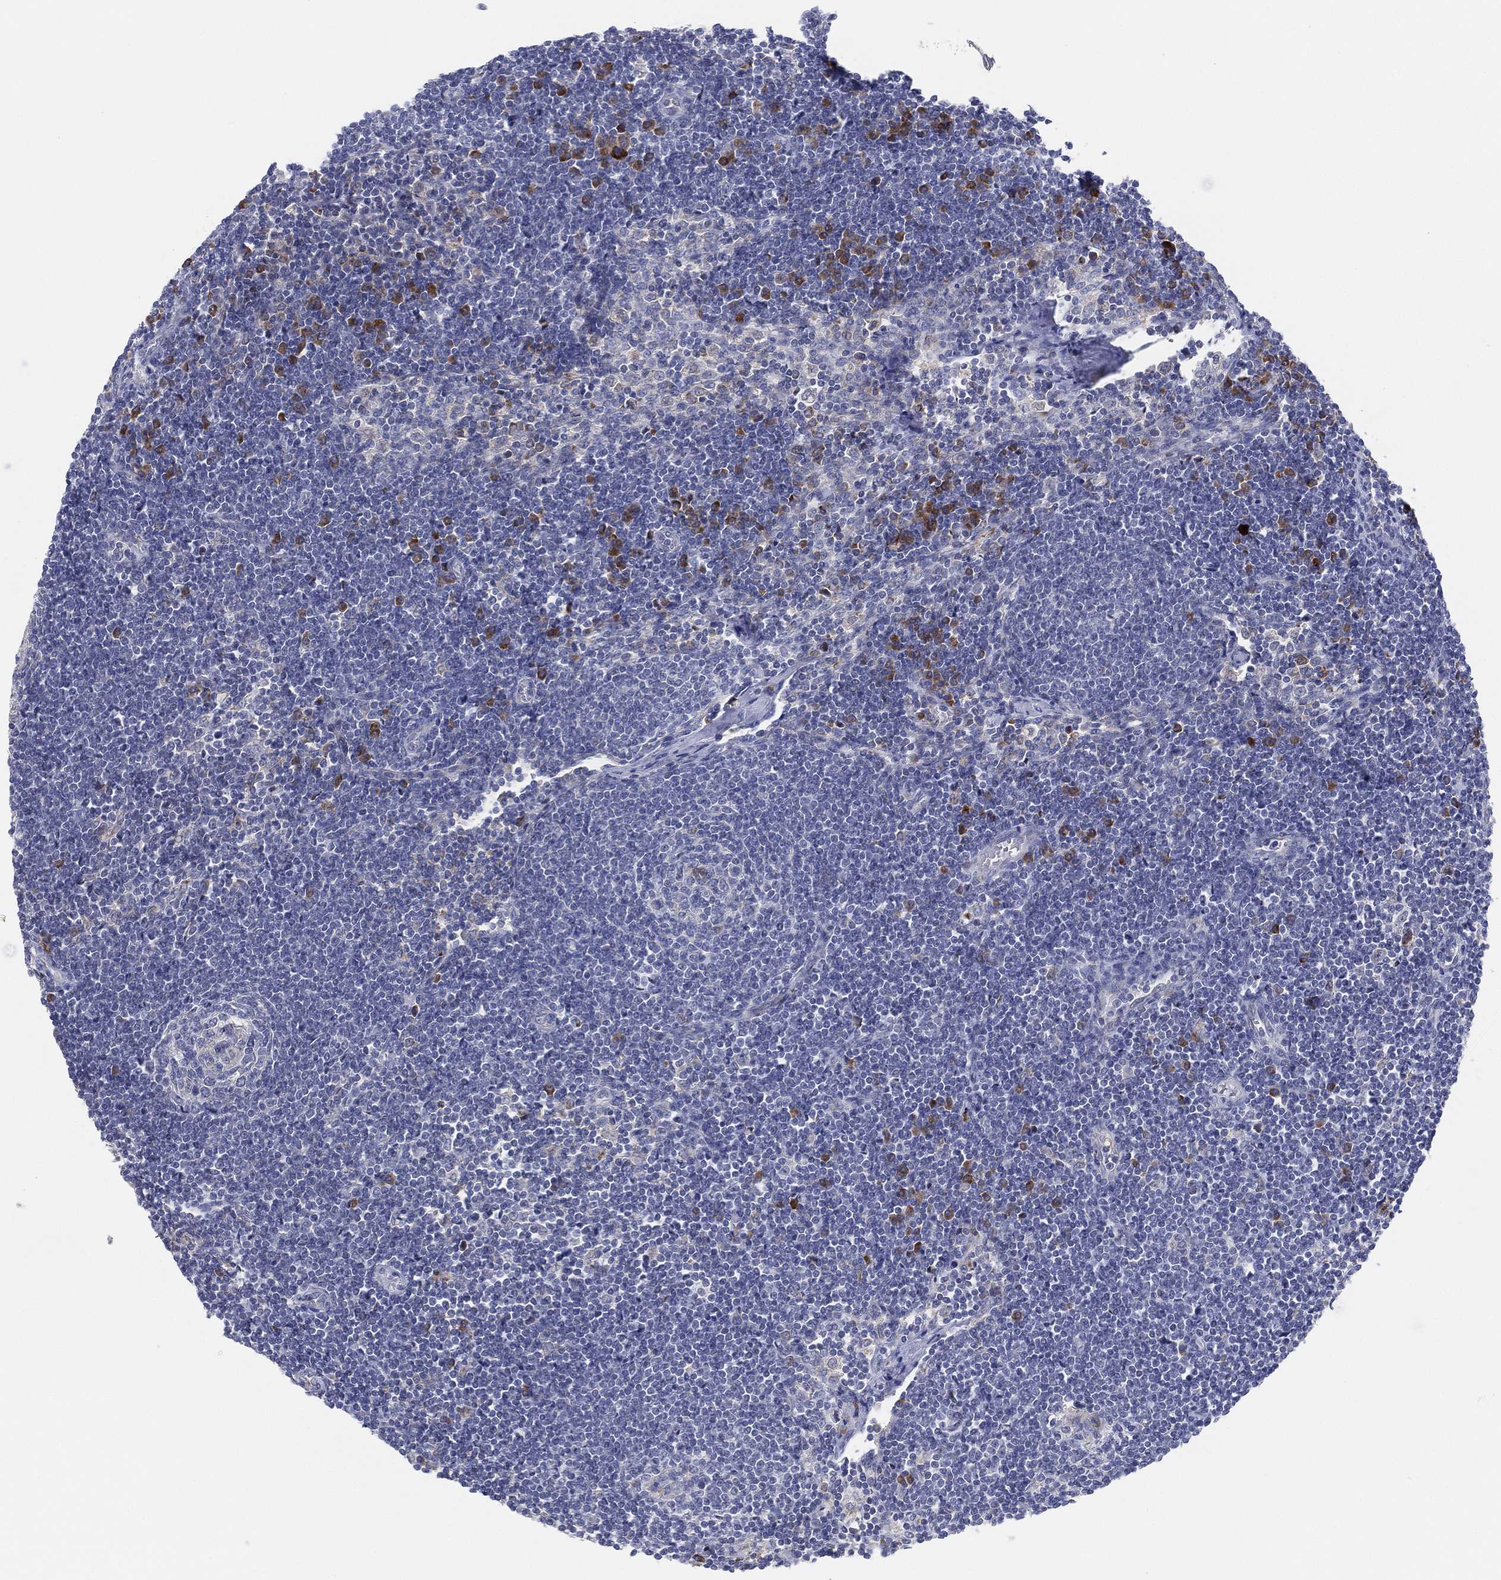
{"staining": {"intensity": "negative", "quantity": "none", "location": "none"}, "tissue": "lymph node", "cell_type": "Germinal center cells", "image_type": "normal", "snomed": [{"axis": "morphology", "description": "Normal tissue, NOS"}, {"axis": "morphology", "description": "Adenocarcinoma, NOS"}, {"axis": "topography", "description": "Lymph node"}, {"axis": "topography", "description": "Pancreas"}], "caption": "Image shows no significant protein staining in germinal center cells of unremarkable lymph node.", "gene": "TMEM40", "patient": {"sex": "female", "age": 58}}